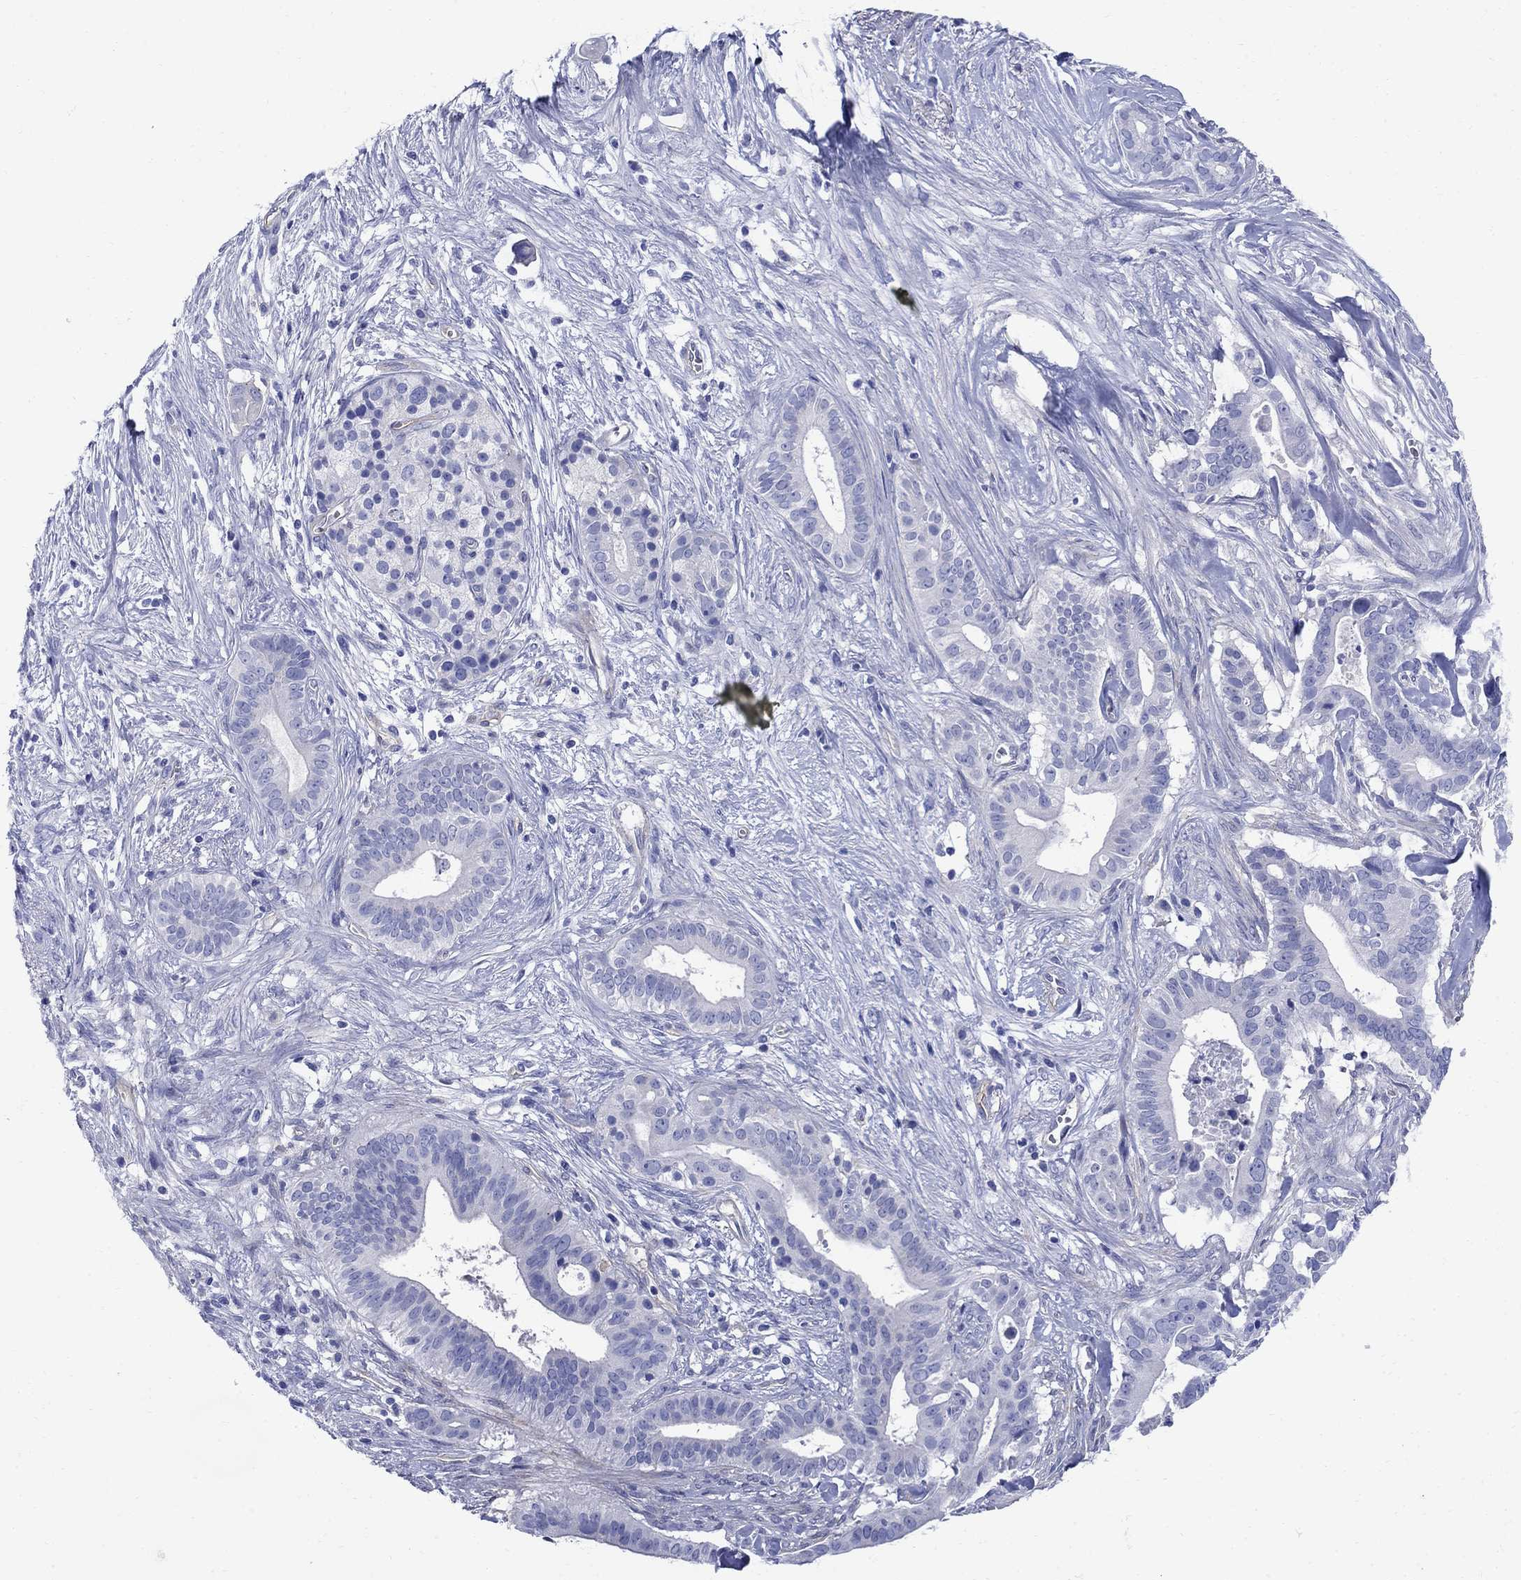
{"staining": {"intensity": "negative", "quantity": "none", "location": "none"}, "tissue": "pancreatic cancer", "cell_type": "Tumor cells", "image_type": "cancer", "snomed": [{"axis": "morphology", "description": "Adenocarcinoma, NOS"}, {"axis": "topography", "description": "Pancreas"}], "caption": "Immunohistochemistry micrograph of human pancreatic adenocarcinoma stained for a protein (brown), which exhibits no positivity in tumor cells. (DAB (3,3'-diaminobenzidine) immunohistochemistry visualized using brightfield microscopy, high magnification).", "gene": "SMCP", "patient": {"sex": "male", "age": 61}}